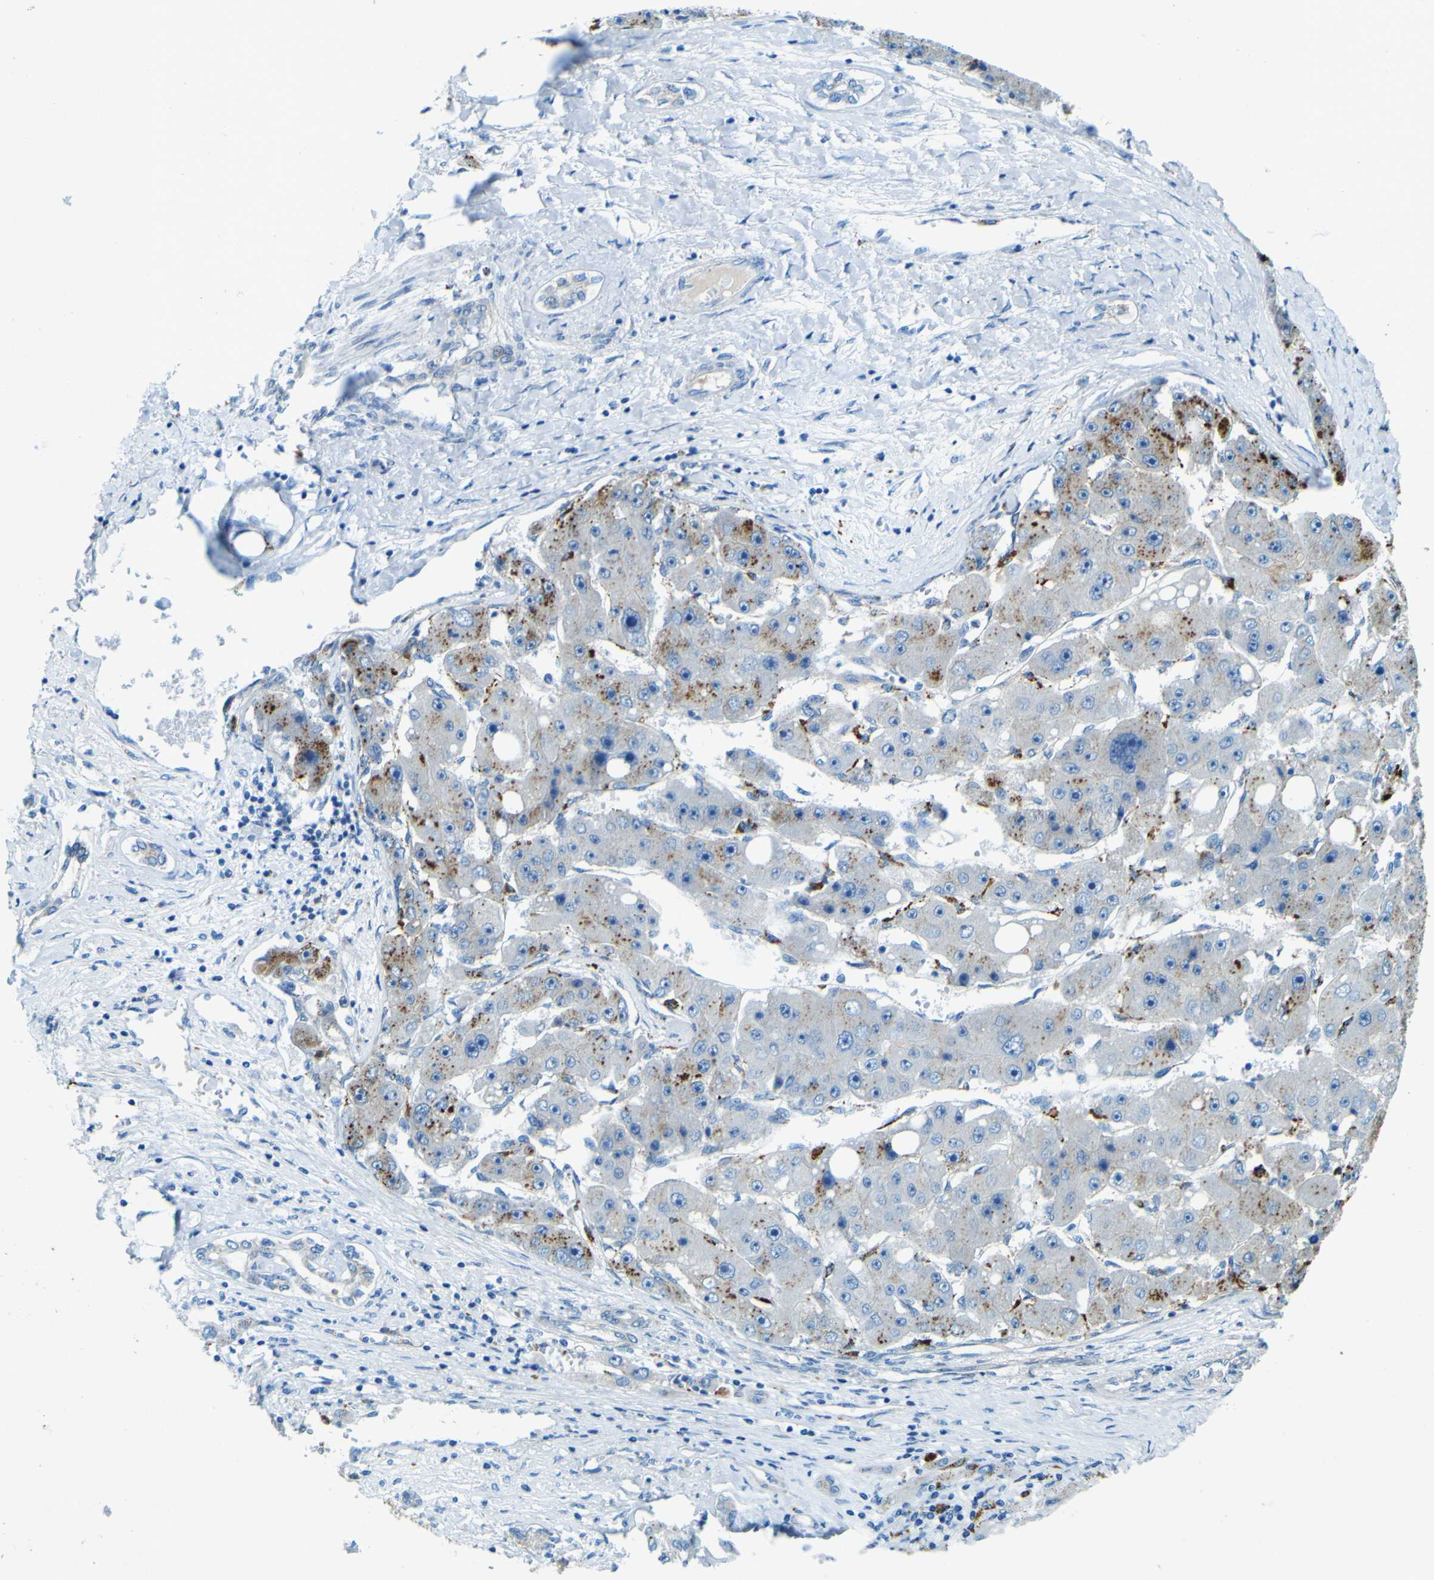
{"staining": {"intensity": "negative", "quantity": "none", "location": "none"}, "tissue": "liver cancer", "cell_type": "Tumor cells", "image_type": "cancer", "snomed": [{"axis": "morphology", "description": "Carcinoma, Hepatocellular, NOS"}, {"axis": "topography", "description": "Liver"}], "caption": "High power microscopy photomicrograph of an immunohistochemistry micrograph of liver cancer (hepatocellular carcinoma), revealing no significant expression in tumor cells.", "gene": "PDE9A", "patient": {"sex": "female", "age": 61}}